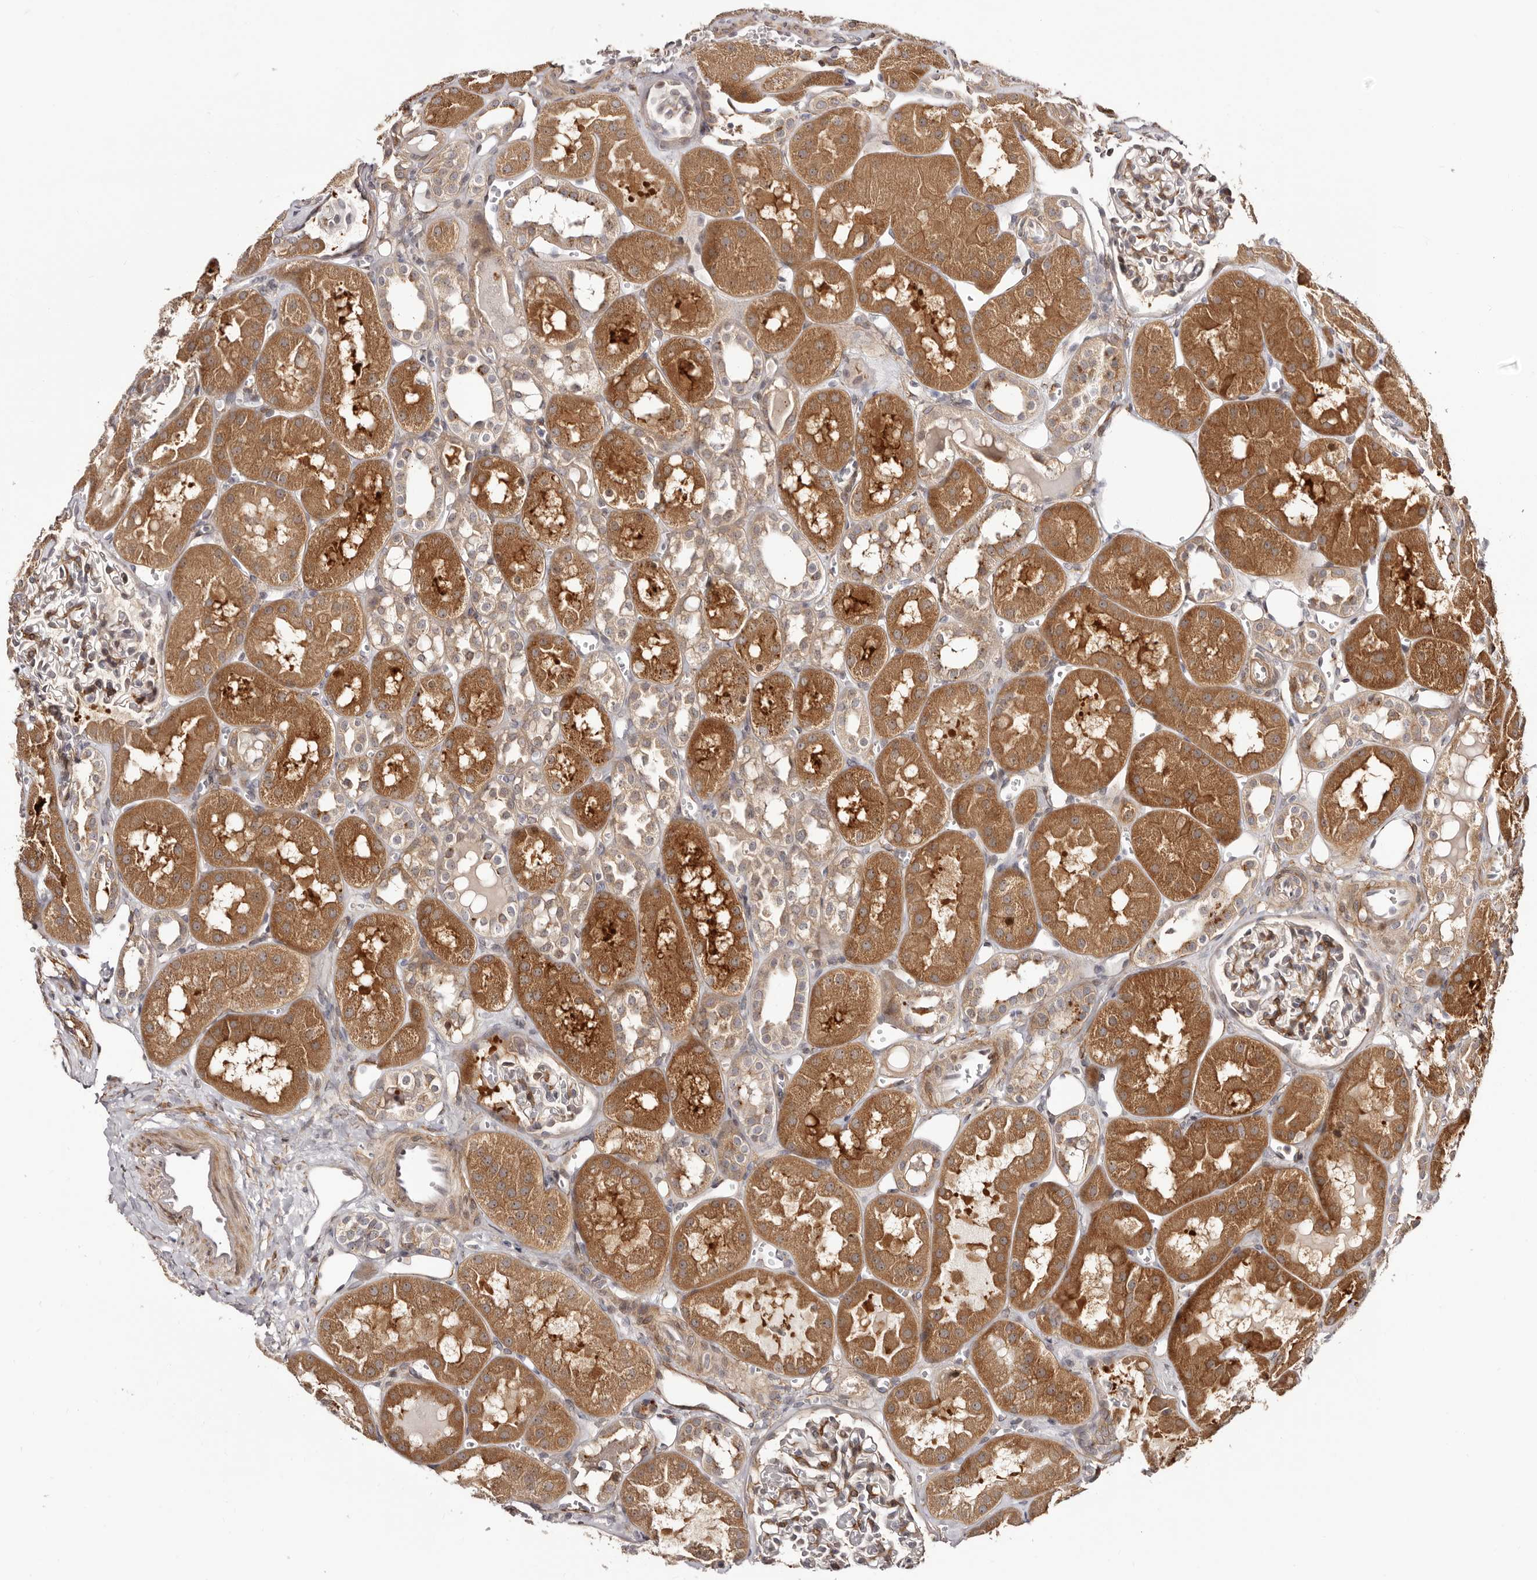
{"staining": {"intensity": "moderate", "quantity": "<25%", "location": "cytoplasmic/membranous"}, "tissue": "kidney", "cell_type": "Cells in glomeruli", "image_type": "normal", "snomed": [{"axis": "morphology", "description": "Normal tissue, NOS"}, {"axis": "topography", "description": "Kidney"}], "caption": "Normal kidney demonstrates moderate cytoplasmic/membranous staining in about <25% of cells in glomeruli, visualized by immunohistochemistry. Nuclei are stained in blue.", "gene": "MICAL2", "patient": {"sex": "male", "age": 16}}